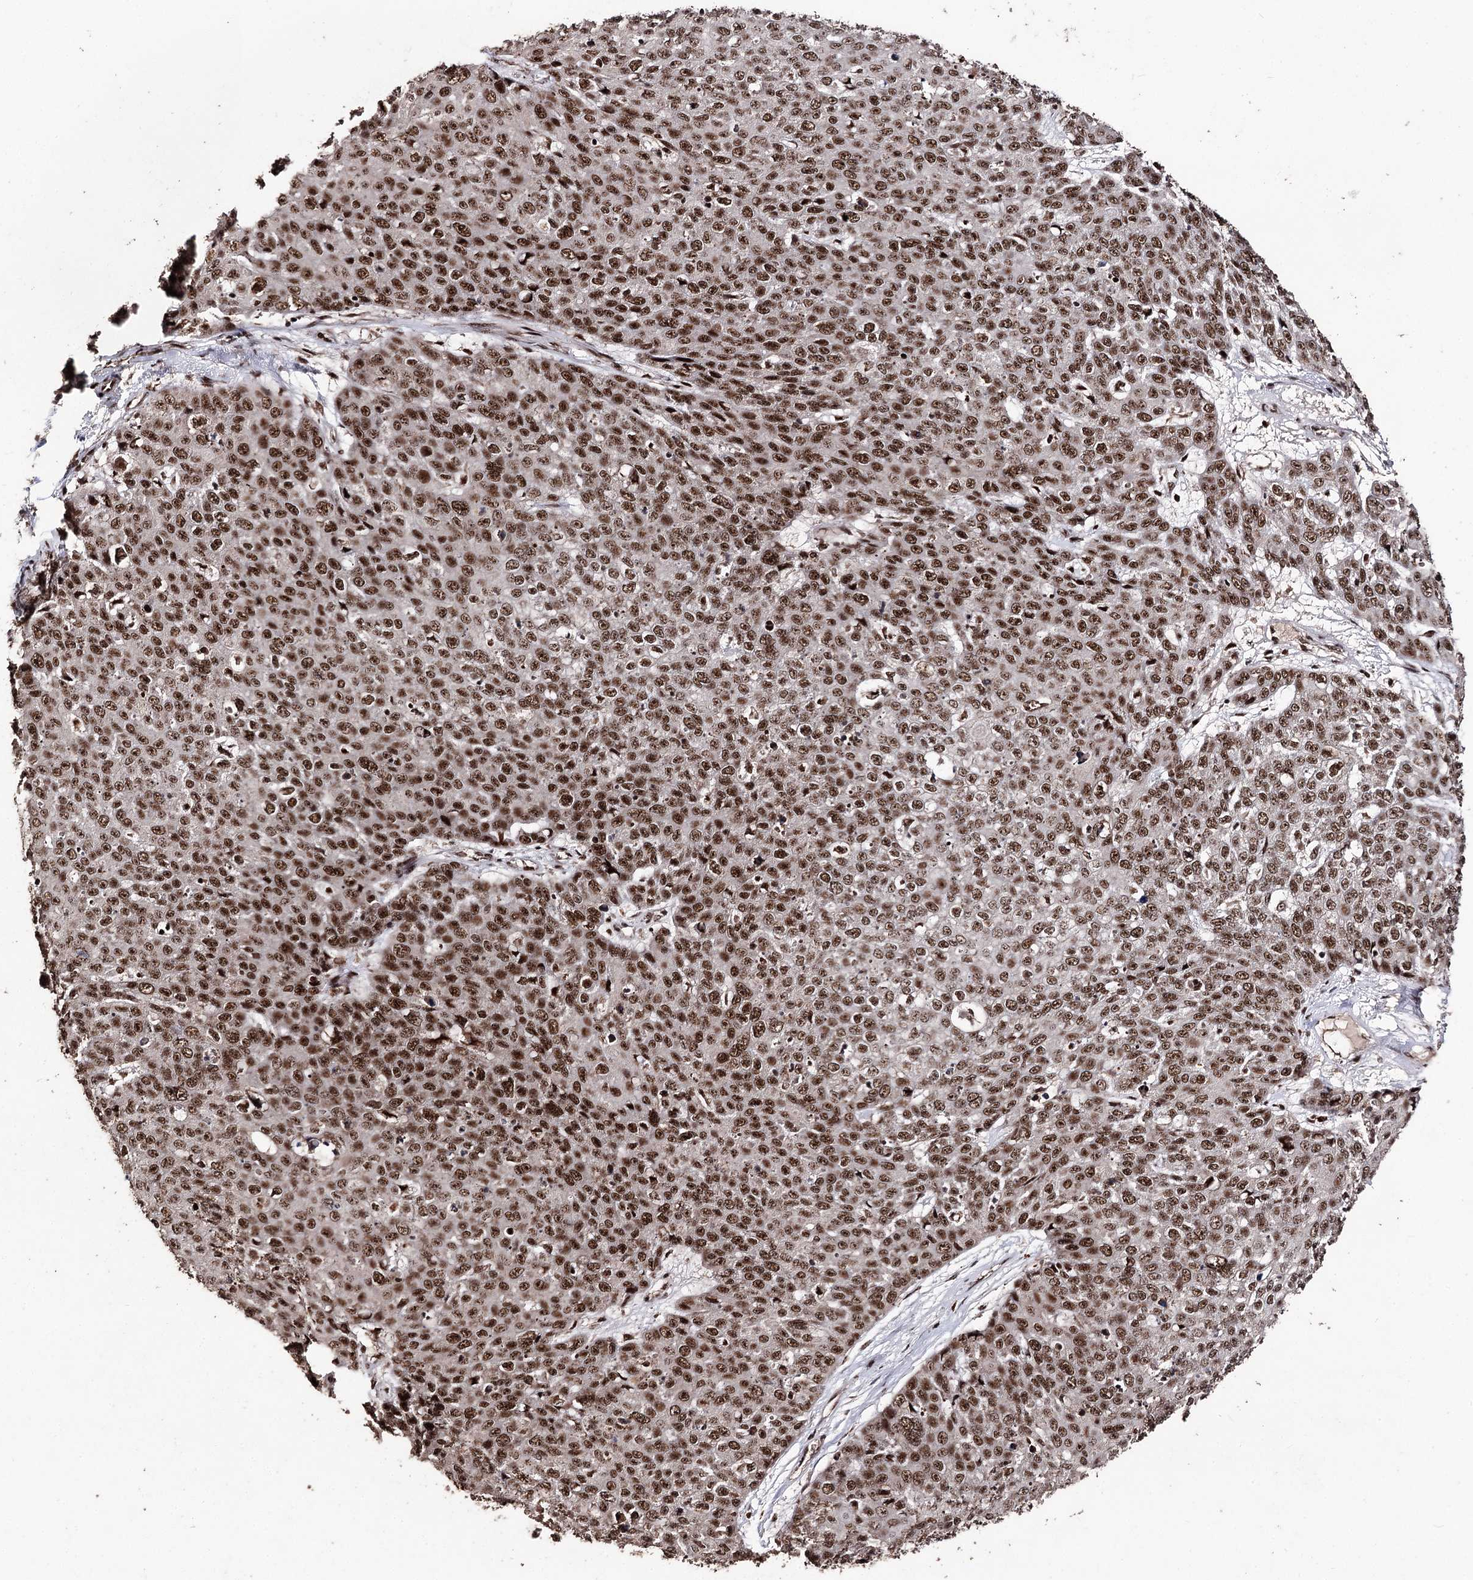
{"staining": {"intensity": "strong", "quantity": ">75%", "location": "nuclear"}, "tissue": "skin cancer", "cell_type": "Tumor cells", "image_type": "cancer", "snomed": [{"axis": "morphology", "description": "Squamous cell carcinoma, NOS"}, {"axis": "topography", "description": "Skin"}], "caption": "Skin squamous cell carcinoma was stained to show a protein in brown. There is high levels of strong nuclear staining in approximately >75% of tumor cells.", "gene": "U2SURP", "patient": {"sex": "male", "age": 71}}